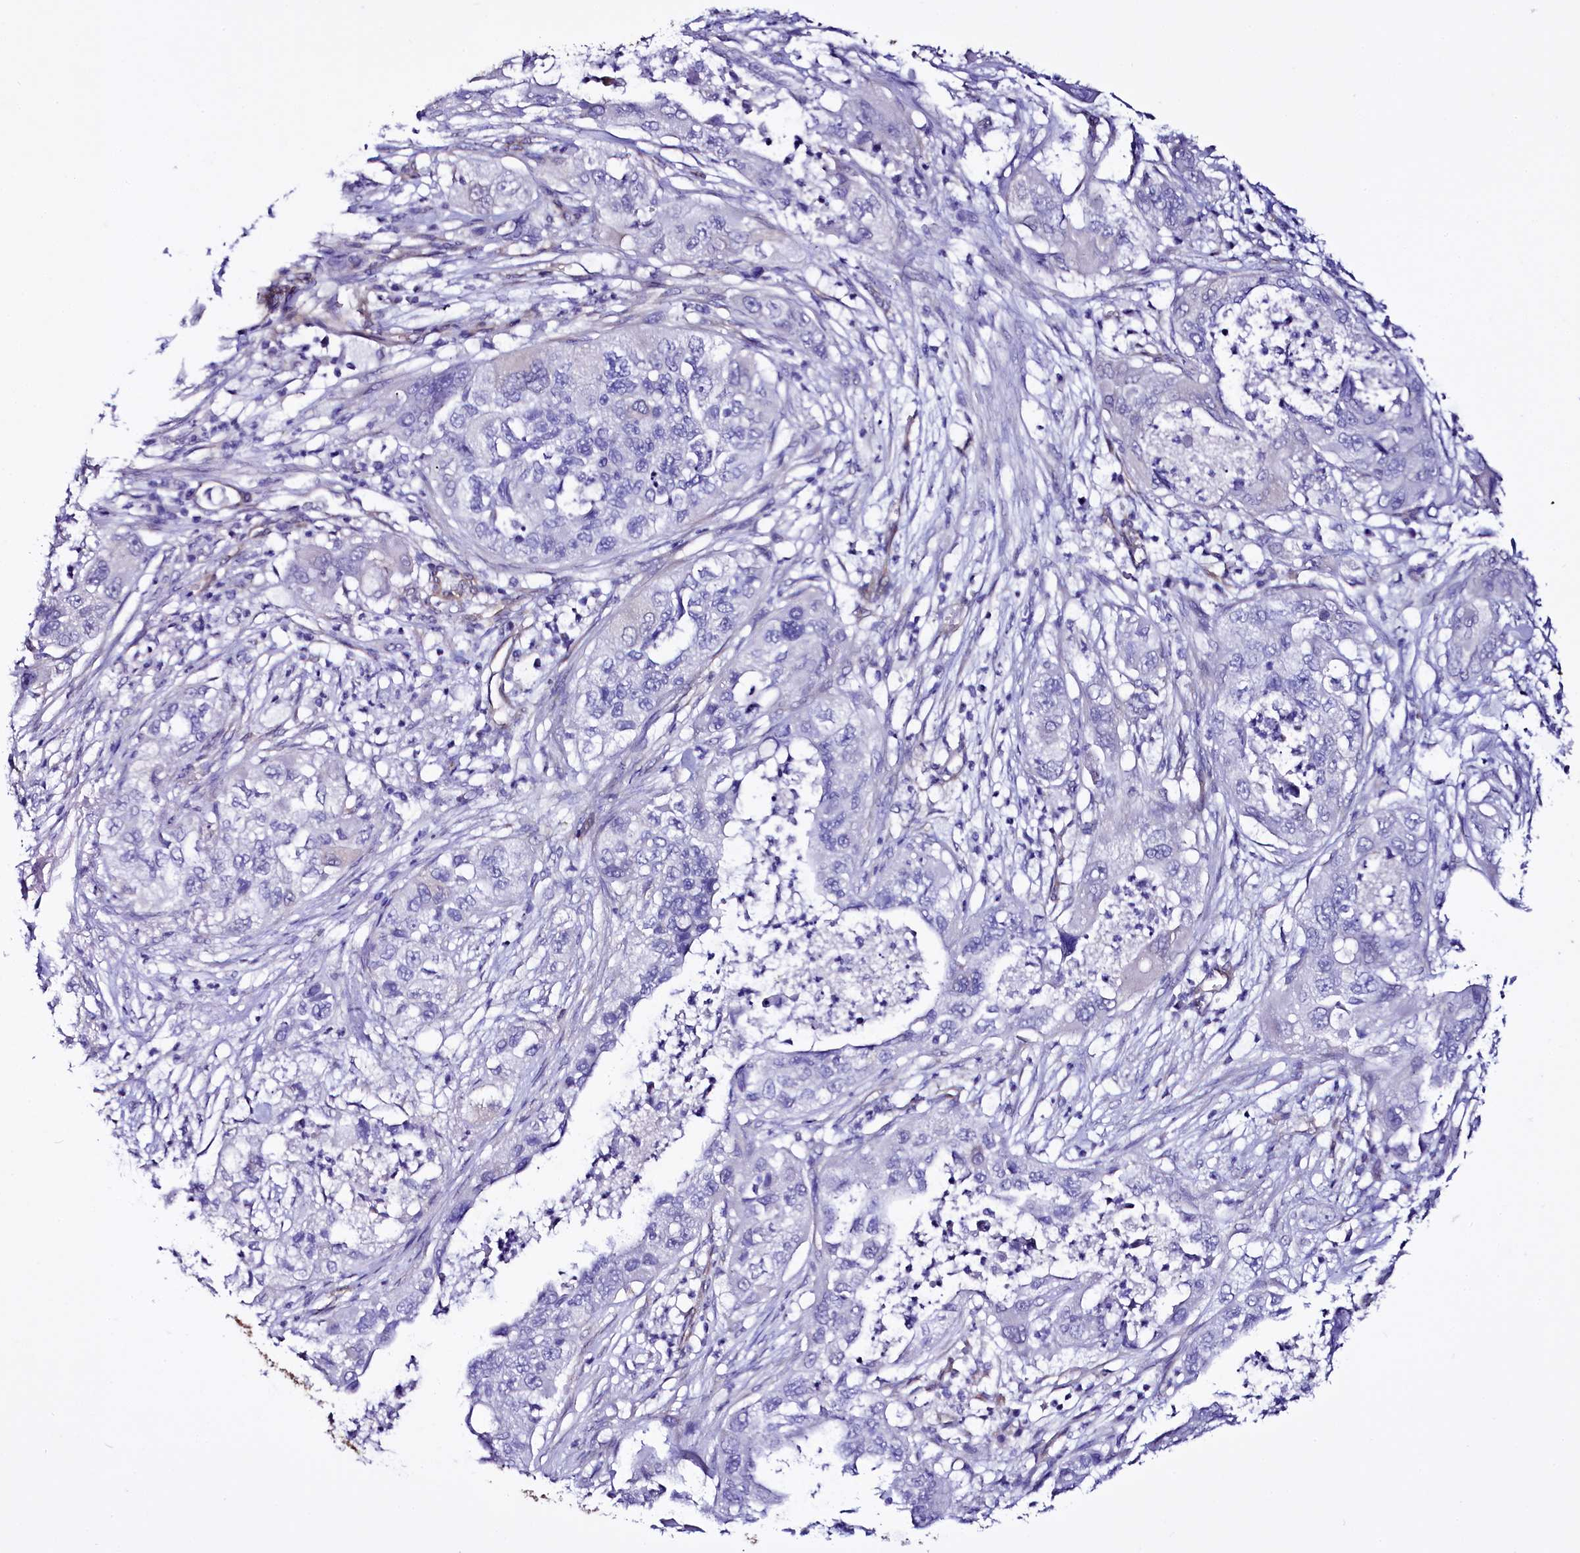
{"staining": {"intensity": "negative", "quantity": "none", "location": "none"}, "tissue": "pancreatic cancer", "cell_type": "Tumor cells", "image_type": "cancer", "snomed": [{"axis": "morphology", "description": "Adenocarcinoma, NOS"}, {"axis": "topography", "description": "Pancreas"}], "caption": "An IHC histopathology image of adenocarcinoma (pancreatic) is shown. There is no staining in tumor cells of adenocarcinoma (pancreatic). Nuclei are stained in blue.", "gene": "STXBP1", "patient": {"sex": "female", "age": 78}}